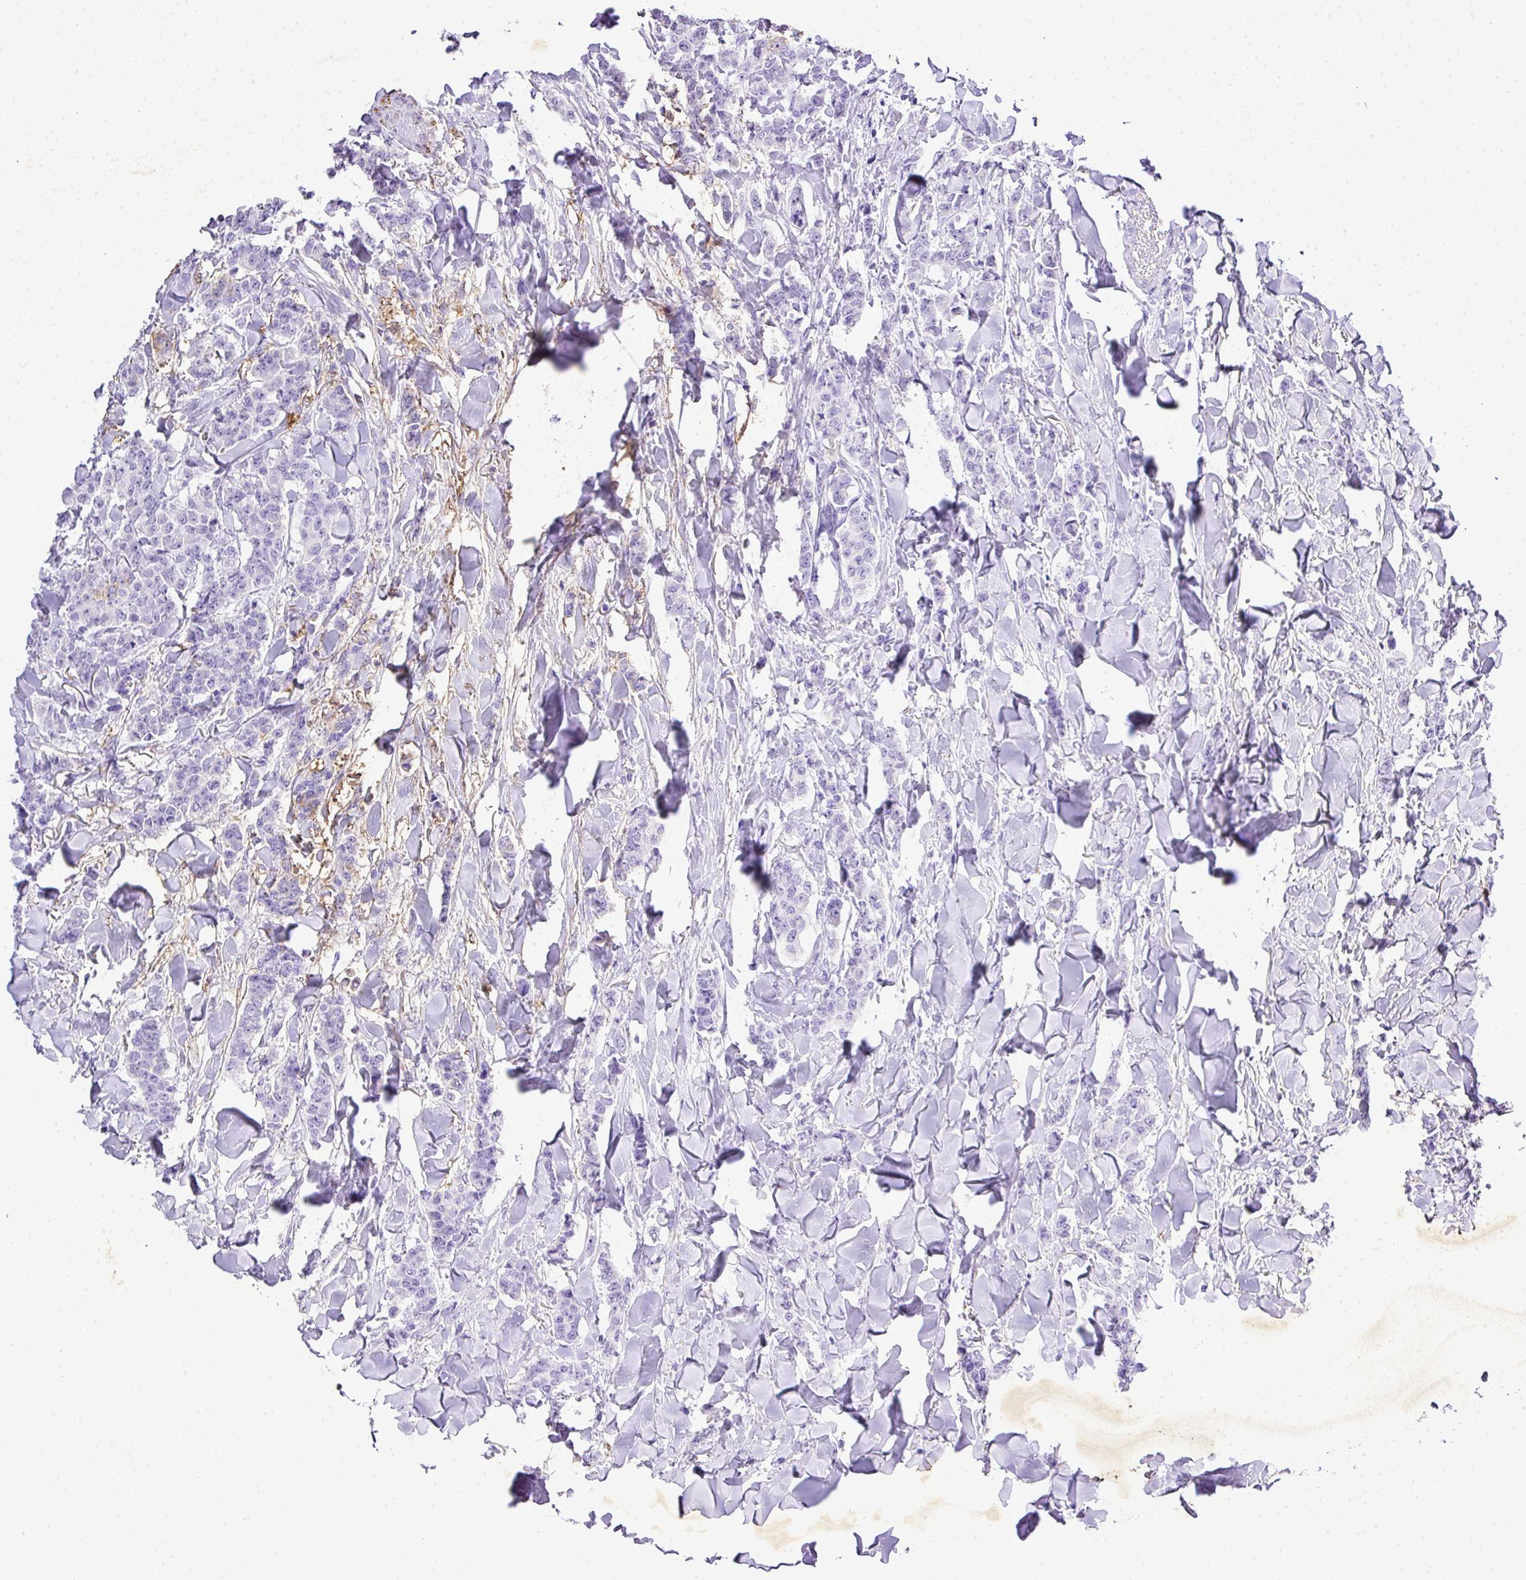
{"staining": {"intensity": "negative", "quantity": "none", "location": "none"}, "tissue": "breast cancer", "cell_type": "Tumor cells", "image_type": "cancer", "snomed": [{"axis": "morphology", "description": "Duct carcinoma"}, {"axis": "topography", "description": "Breast"}], "caption": "Immunohistochemistry of human breast cancer reveals no staining in tumor cells. The staining was performed using DAB to visualize the protein expression in brown, while the nuclei were stained in blue with hematoxylin (Magnification: 20x).", "gene": "KCNJ11", "patient": {"sex": "female", "age": 40}}